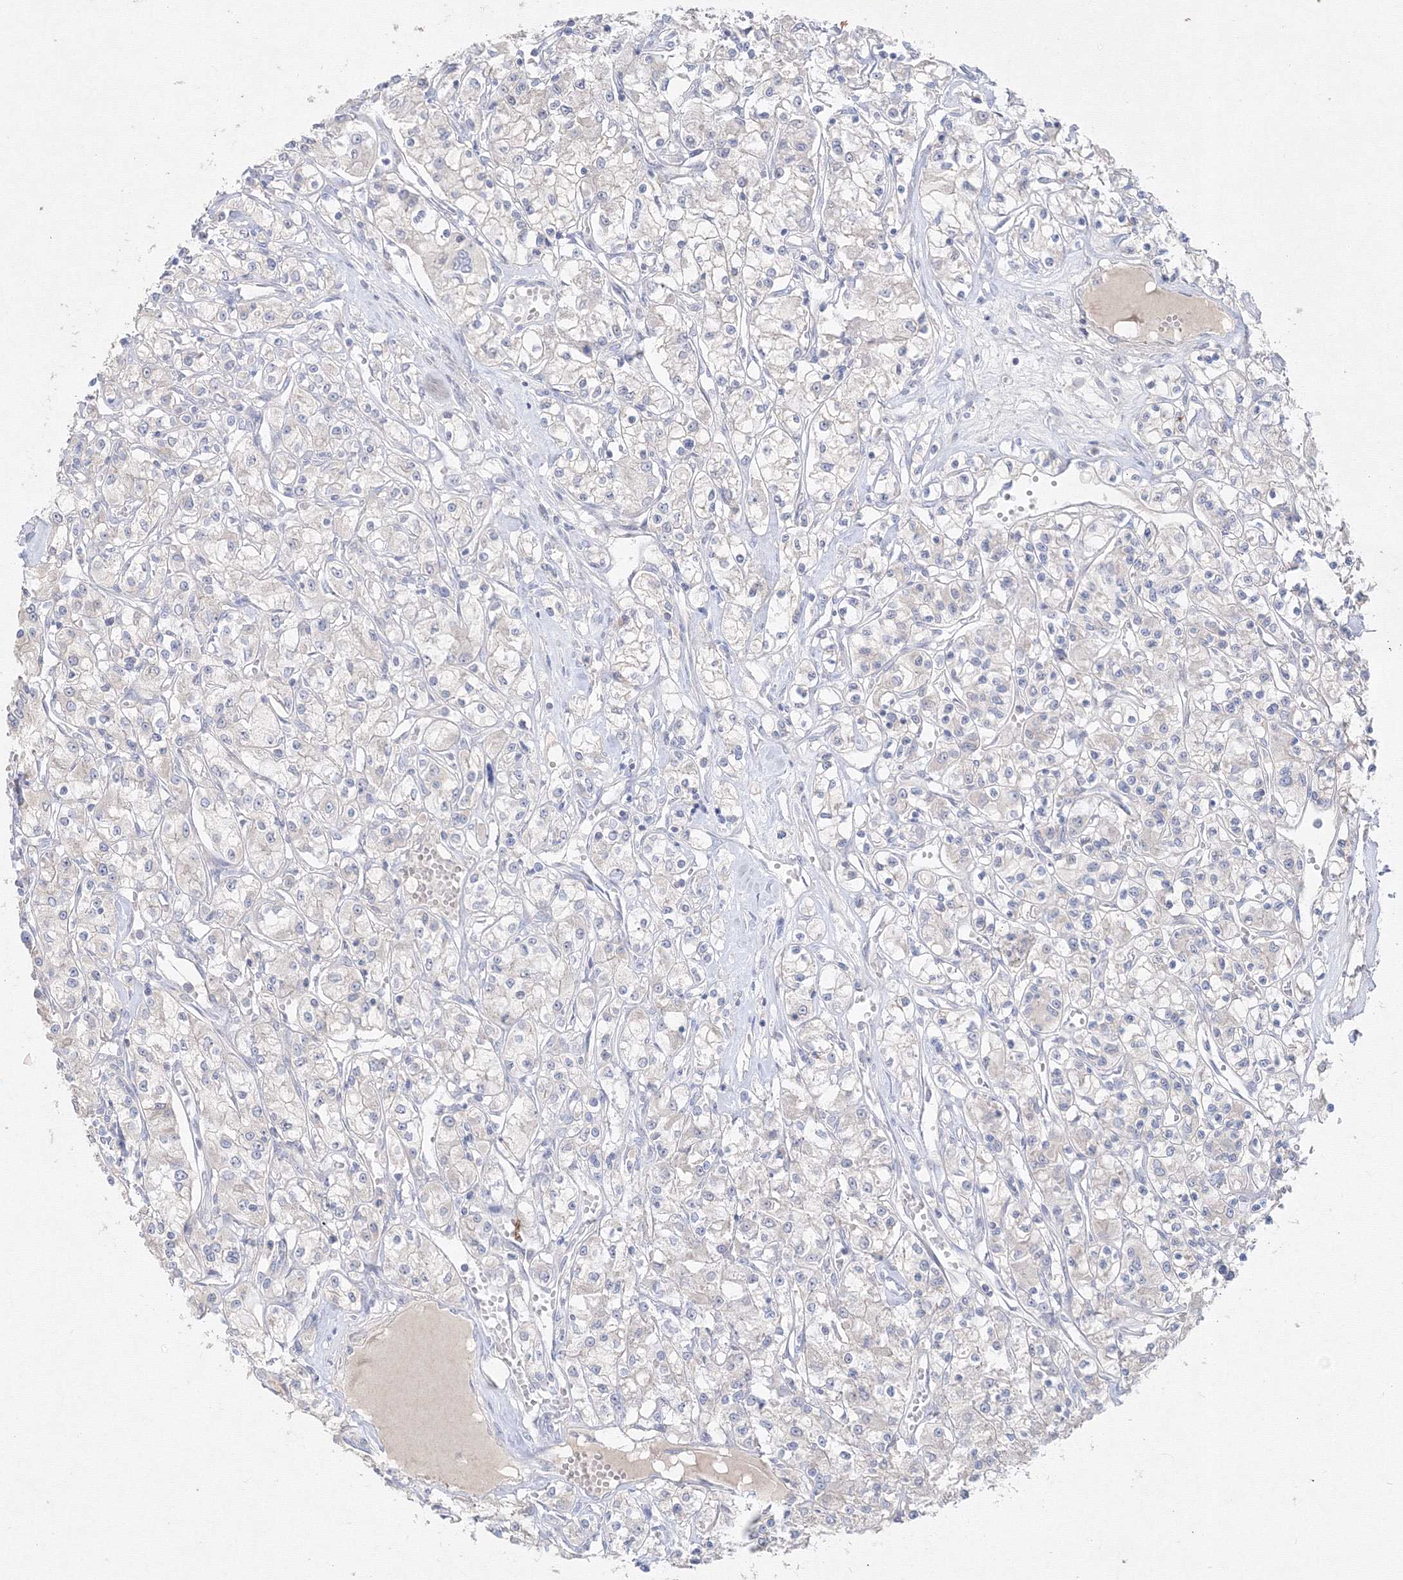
{"staining": {"intensity": "negative", "quantity": "none", "location": "none"}, "tissue": "renal cancer", "cell_type": "Tumor cells", "image_type": "cancer", "snomed": [{"axis": "morphology", "description": "Adenocarcinoma, NOS"}, {"axis": "topography", "description": "Kidney"}], "caption": "Immunohistochemistry (IHC) micrograph of human renal adenocarcinoma stained for a protein (brown), which shows no staining in tumor cells. Brightfield microscopy of immunohistochemistry stained with DAB (3,3'-diaminobenzidine) (brown) and hematoxylin (blue), captured at high magnification.", "gene": "FBXL8", "patient": {"sex": "female", "age": 59}}